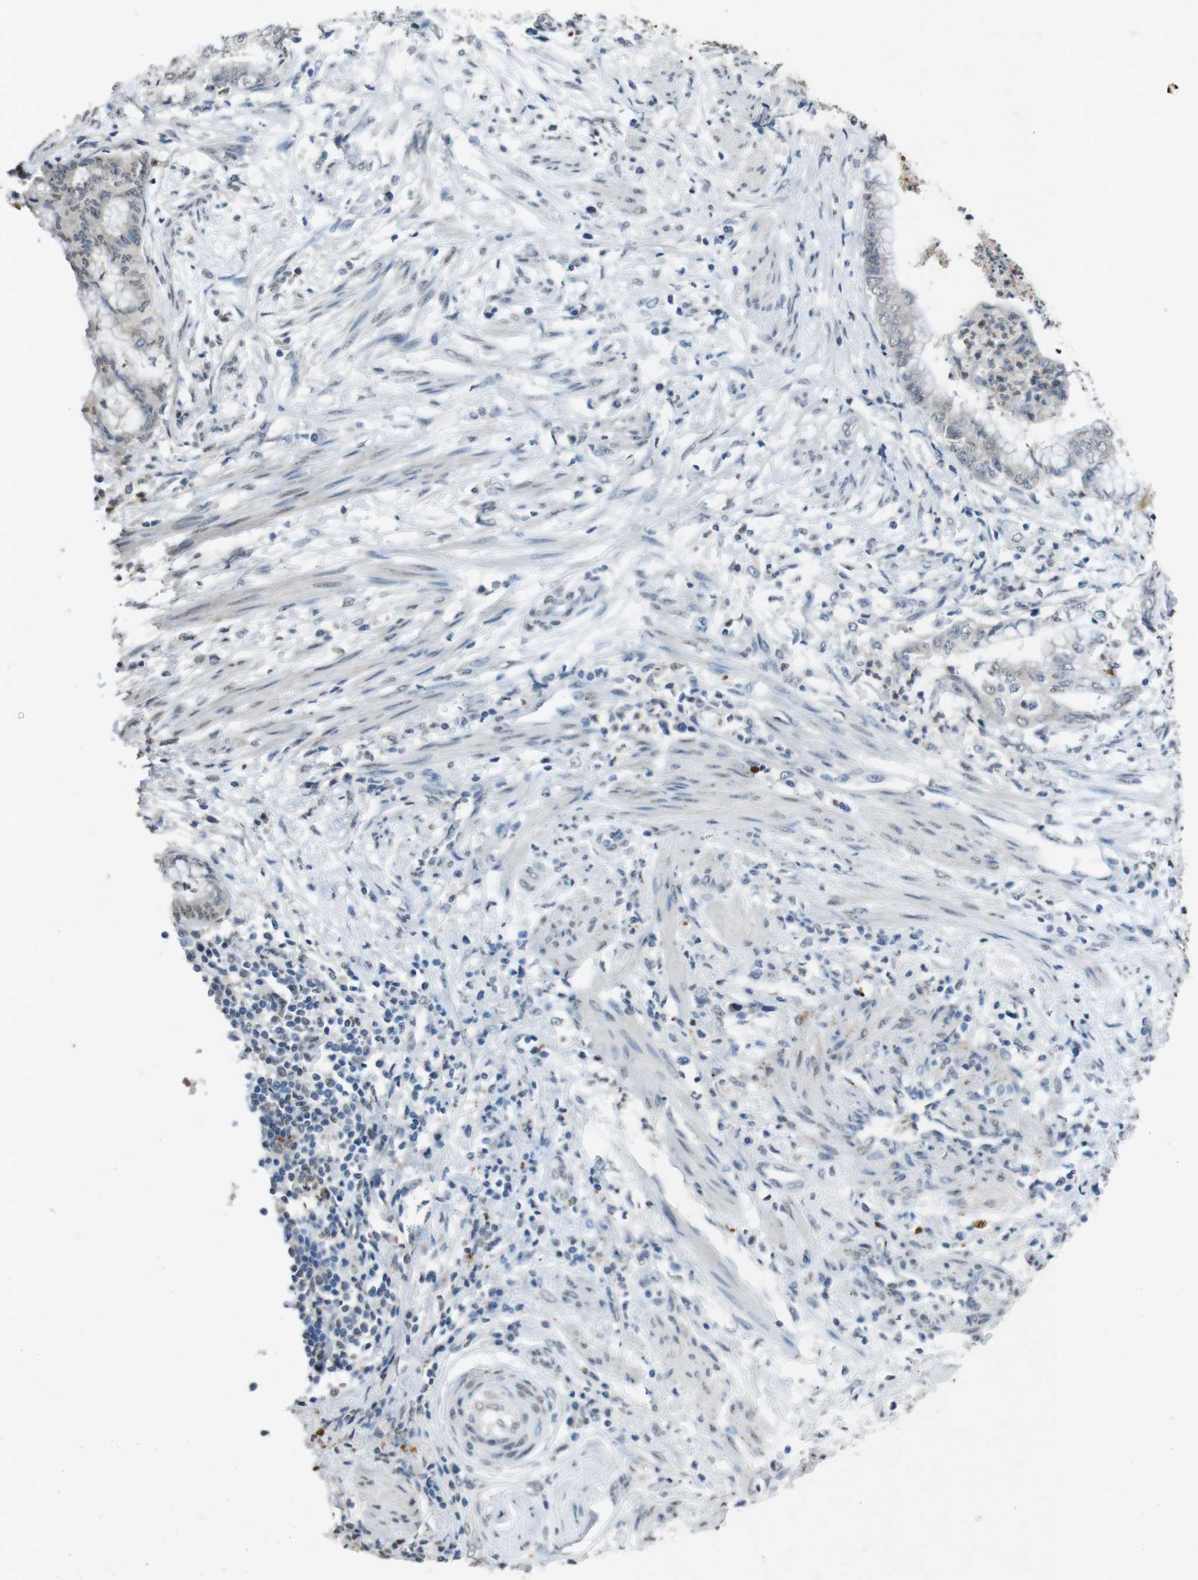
{"staining": {"intensity": "negative", "quantity": "none", "location": "none"}, "tissue": "endometrial cancer", "cell_type": "Tumor cells", "image_type": "cancer", "snomed": [{"axis": "morphology", "description": "Necrosis, NOS"}, {"axis": "morphology", "description": "Adenocarcinoma, NOS"}, {"axis": "topography", "description": "Endometrium"}], "caption": "Tumor cells are negative for brown protein staining in adenocarcinoma (endometrial). The staining was performed using DAB to visualize the protein expression in brown, while the nuclei were stained in blue with hematoxylin (Magnification: 20x).", "gene": "STBD1", "patient": {"sex": "female", "age": 79}}